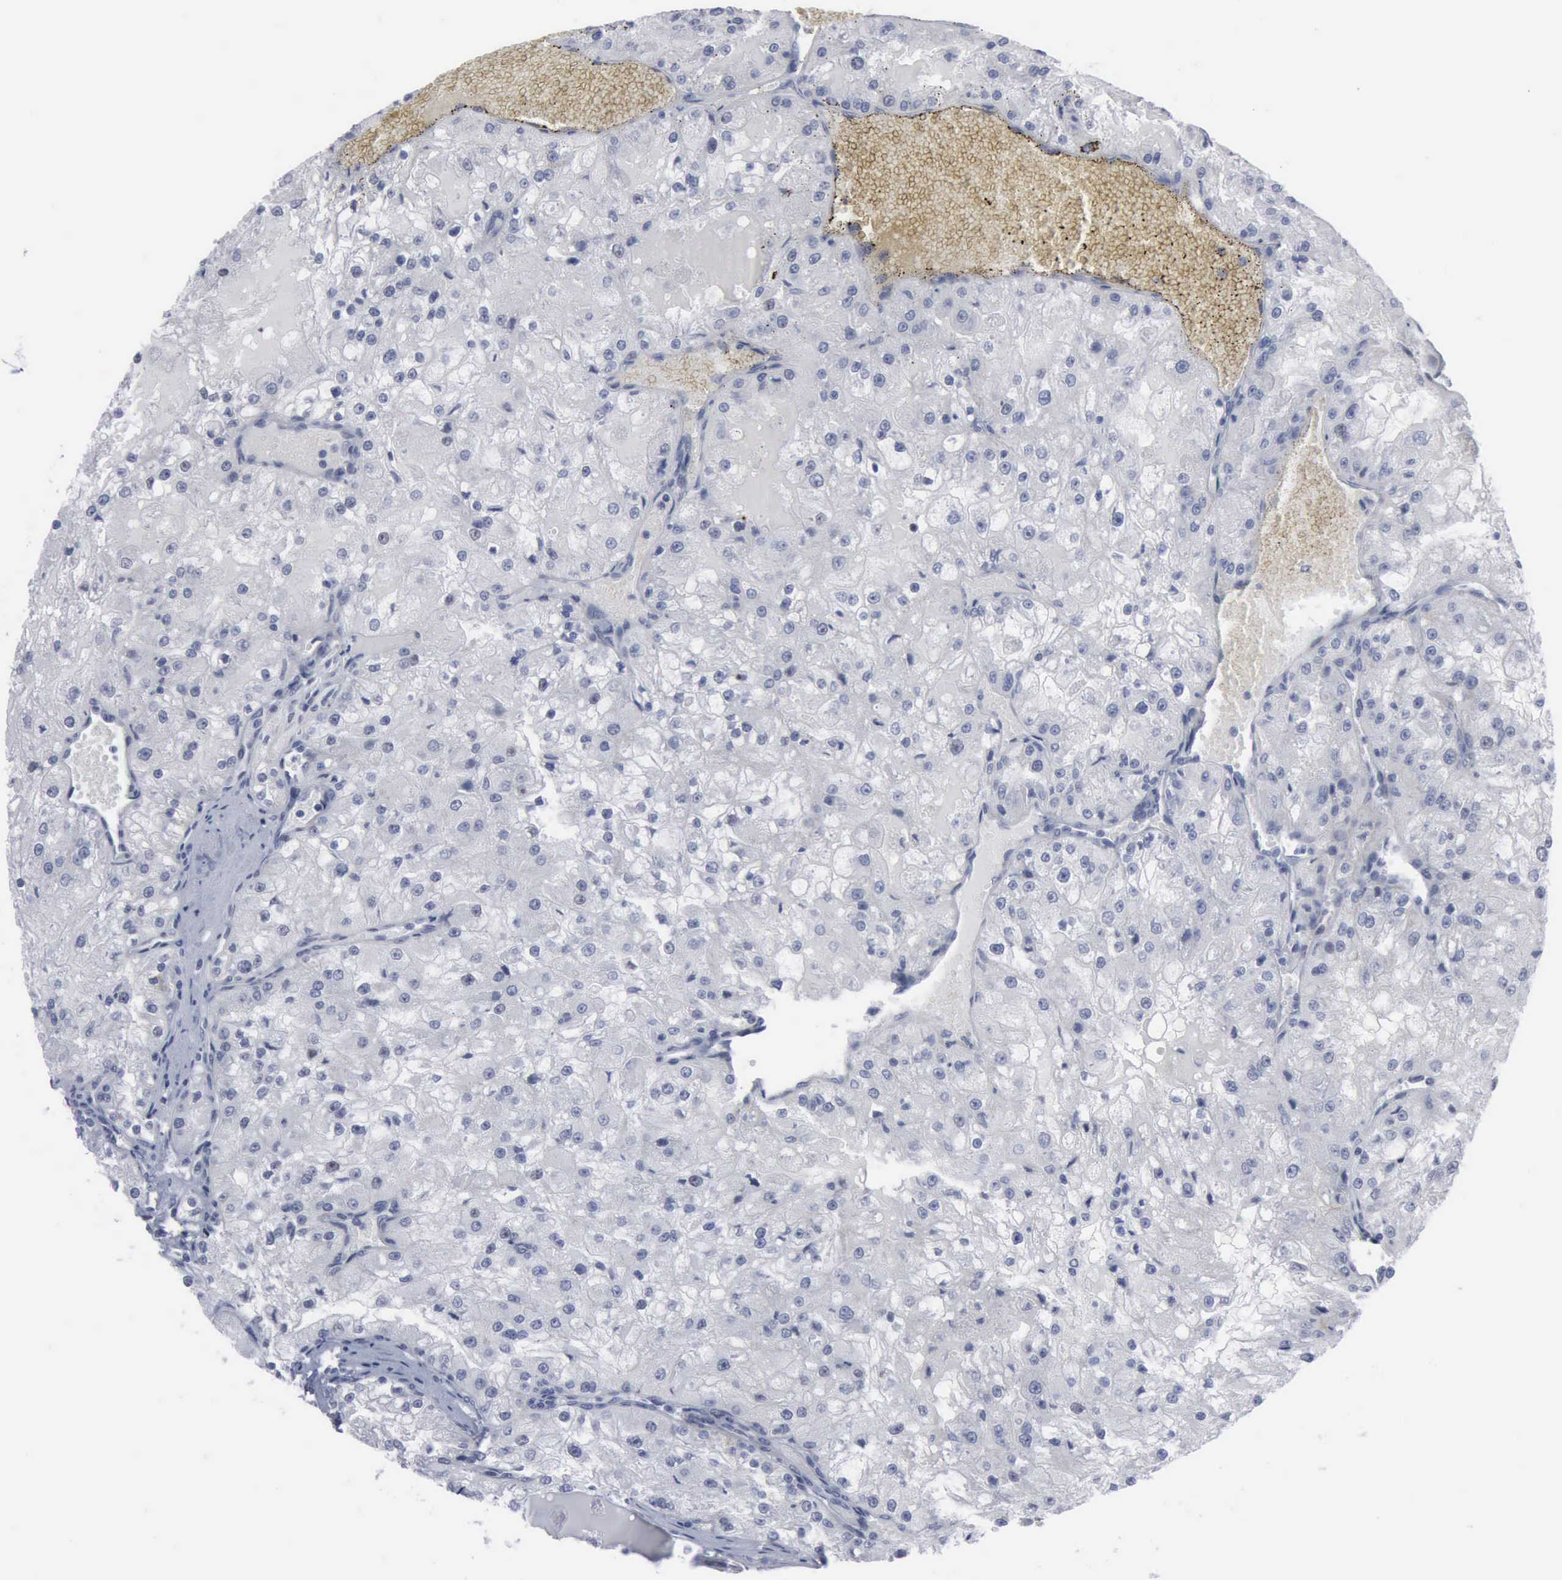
{"staining": {"intensity": "negative", "quantity": "none", "location": "none"}, "tissue": "renal cancer", "cell_type": "Tumor cells", "image_type": "cancer", "snomed": [{"axis": "morphology", "description": "Adenocarcinoma, NOS"}, {"axis": "topography", "description": "Kidney"}], "caption": "This is a micrograph of IHC staining of renal cancer, which shows no staining in tumor cells.", "gene": "MCM5", "patient": {"sex": "female", "age": 74}}